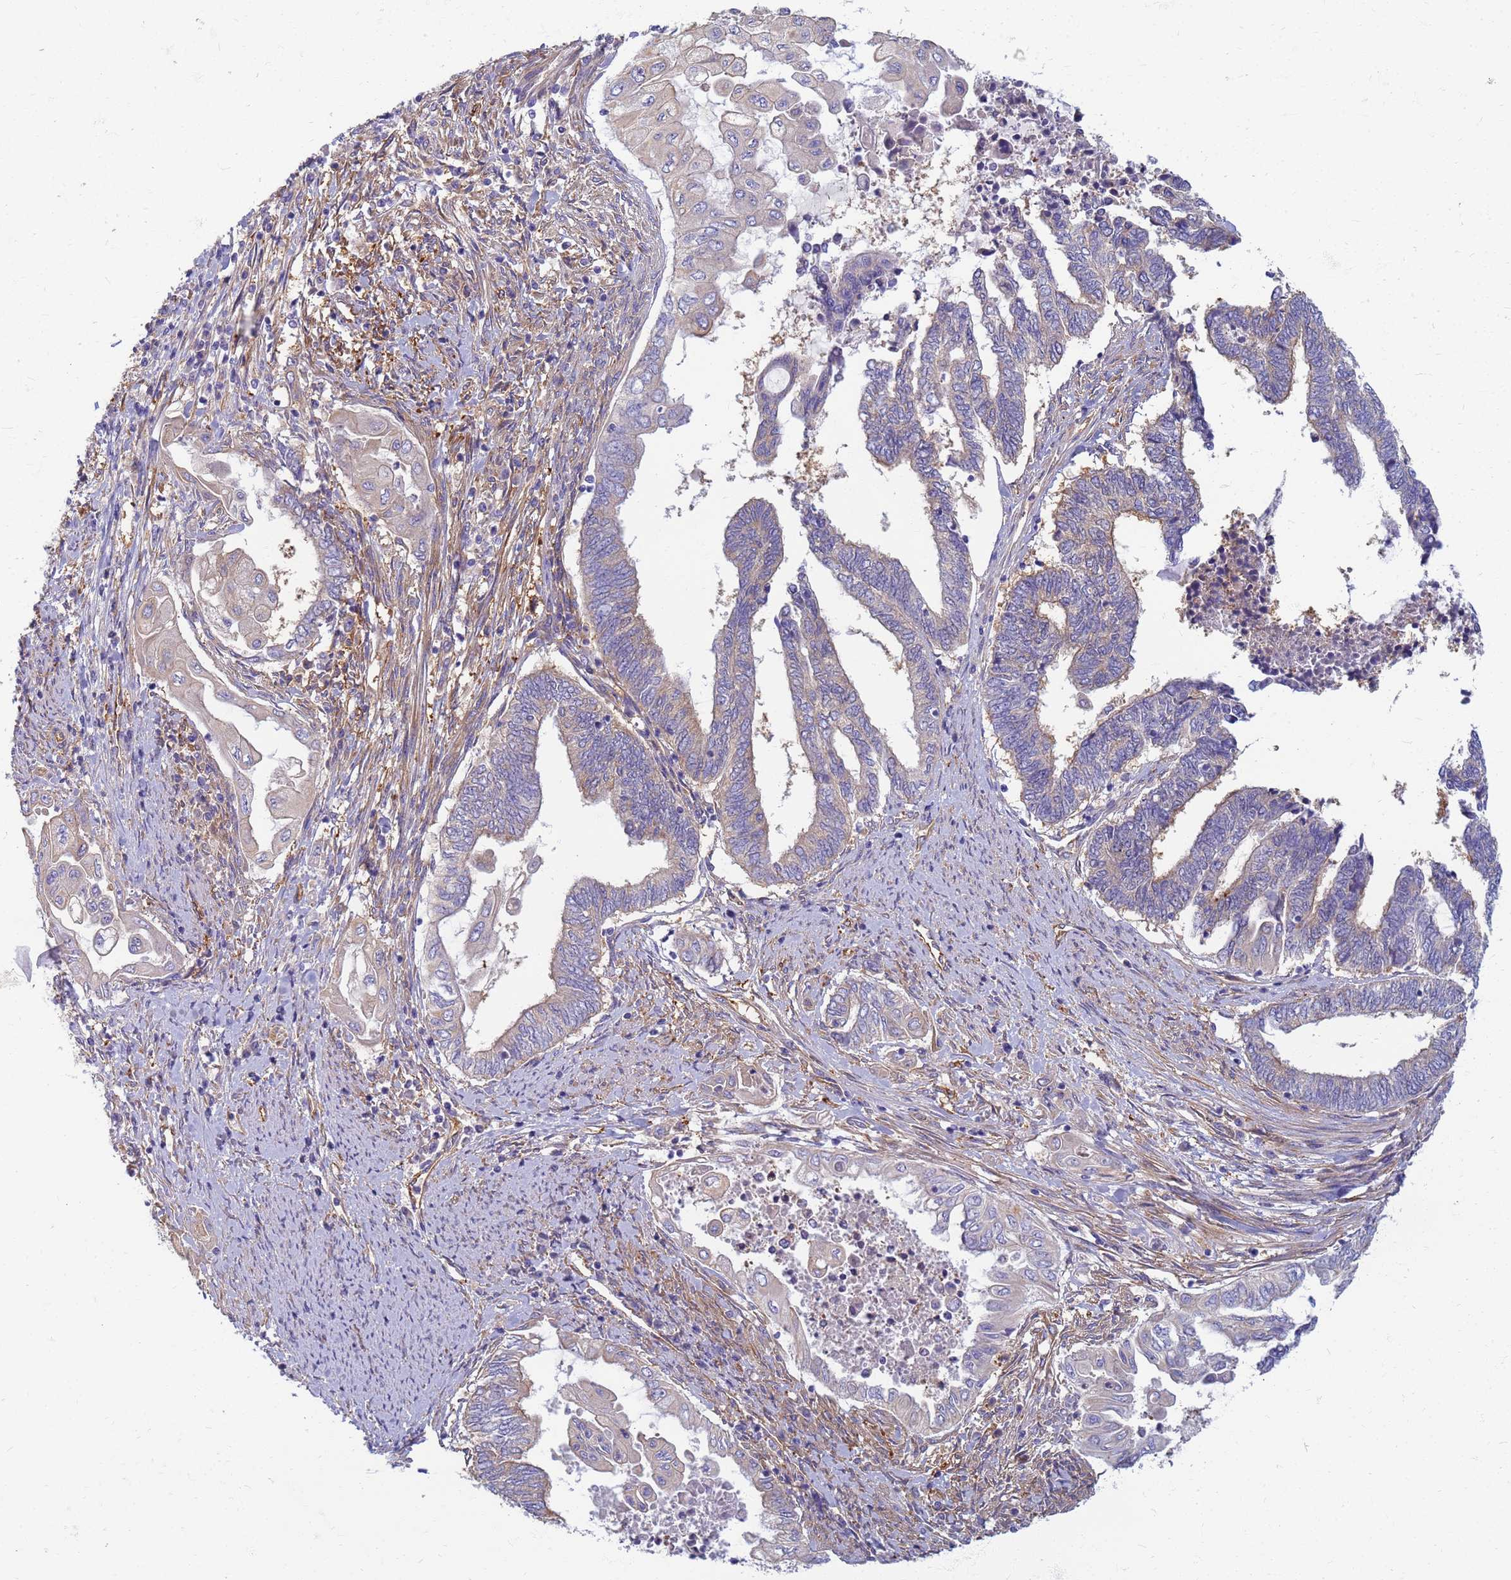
{"staining": {"intensity": "weak", "quantity": "<25%", "location": "cytoplasmic/membranous"}, "tissue": "endometrial cancer", "cell_type": "Tumor cells", "image_type": "cancer", "snomed": [{"axis": "morphology", "description": "Adenocarcinoma, NOS"}, {"axis": "topography", "description": "Uterus"}, {"axis": "topography", "description": "Endometrium"}], "caption": "DAB immunohistochemical staining of endometrial adenocarcinoma displays no significant expression in tumor cells.", "gene": "EEA1", "patient": {"sex": "female", "age": 70}}